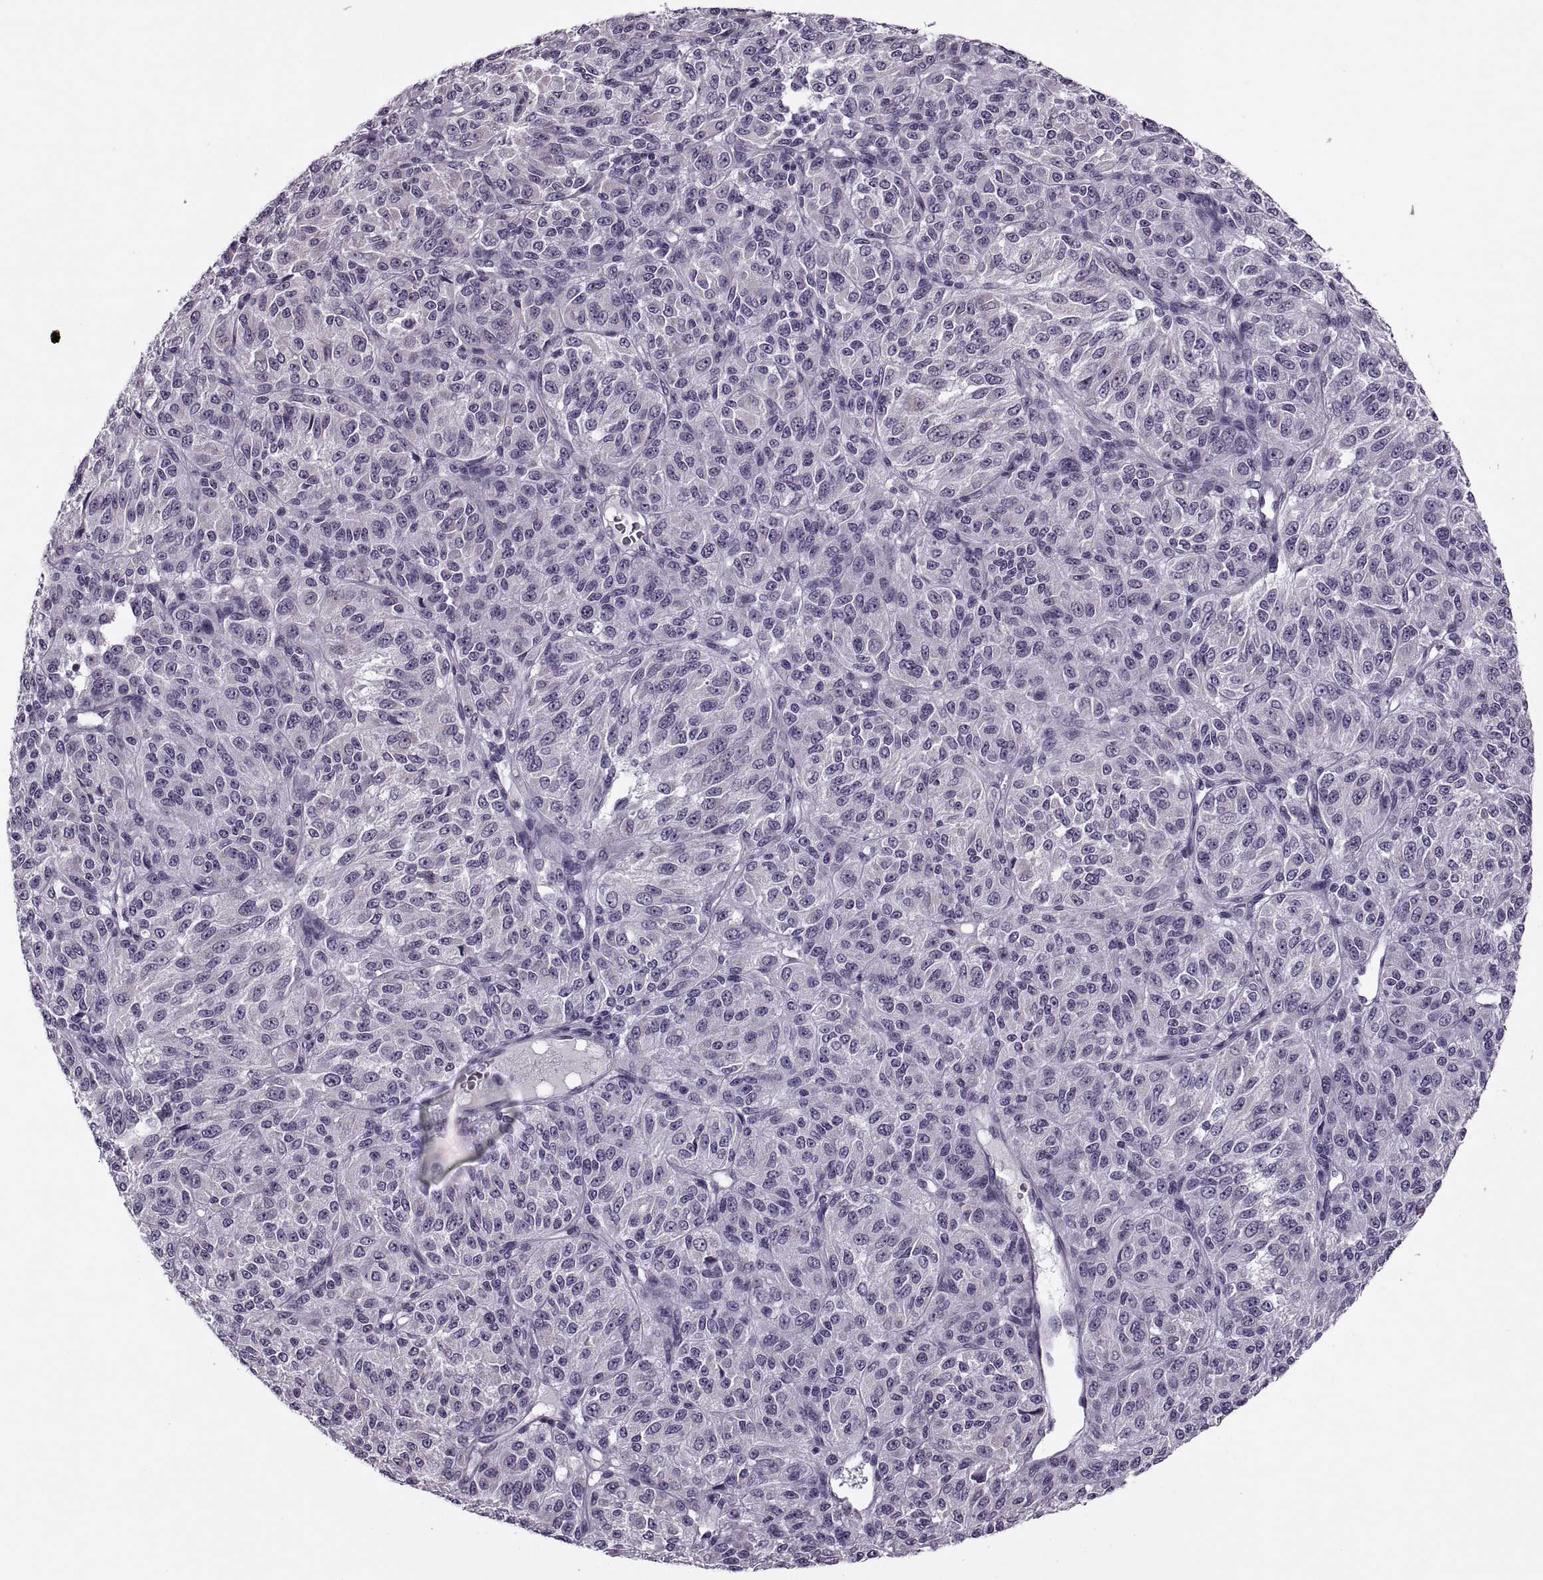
{"staining": {"intensity": "negative", "quantity": "none", "location": "none"}, "tissue": "melanoma", "cell_type": "Tumor cells", "image_type": "cancer", "snomed": [{"axis": "morphology", "description": "Malignant melanoma, Metastatic site"}, {"axis": "topography", "description": "Brain"}], "caption": "The histopathology image exhibits no staining of tumor cells in melanoma. Brightfield microscopy of IHC stained with DAB (3,3'-diaminobenzidine) (brown) and hematoxylin (blue), captured at high magnification.", "gene": "MAGEB1", "patient": {"sex": "female", "age": 56}}